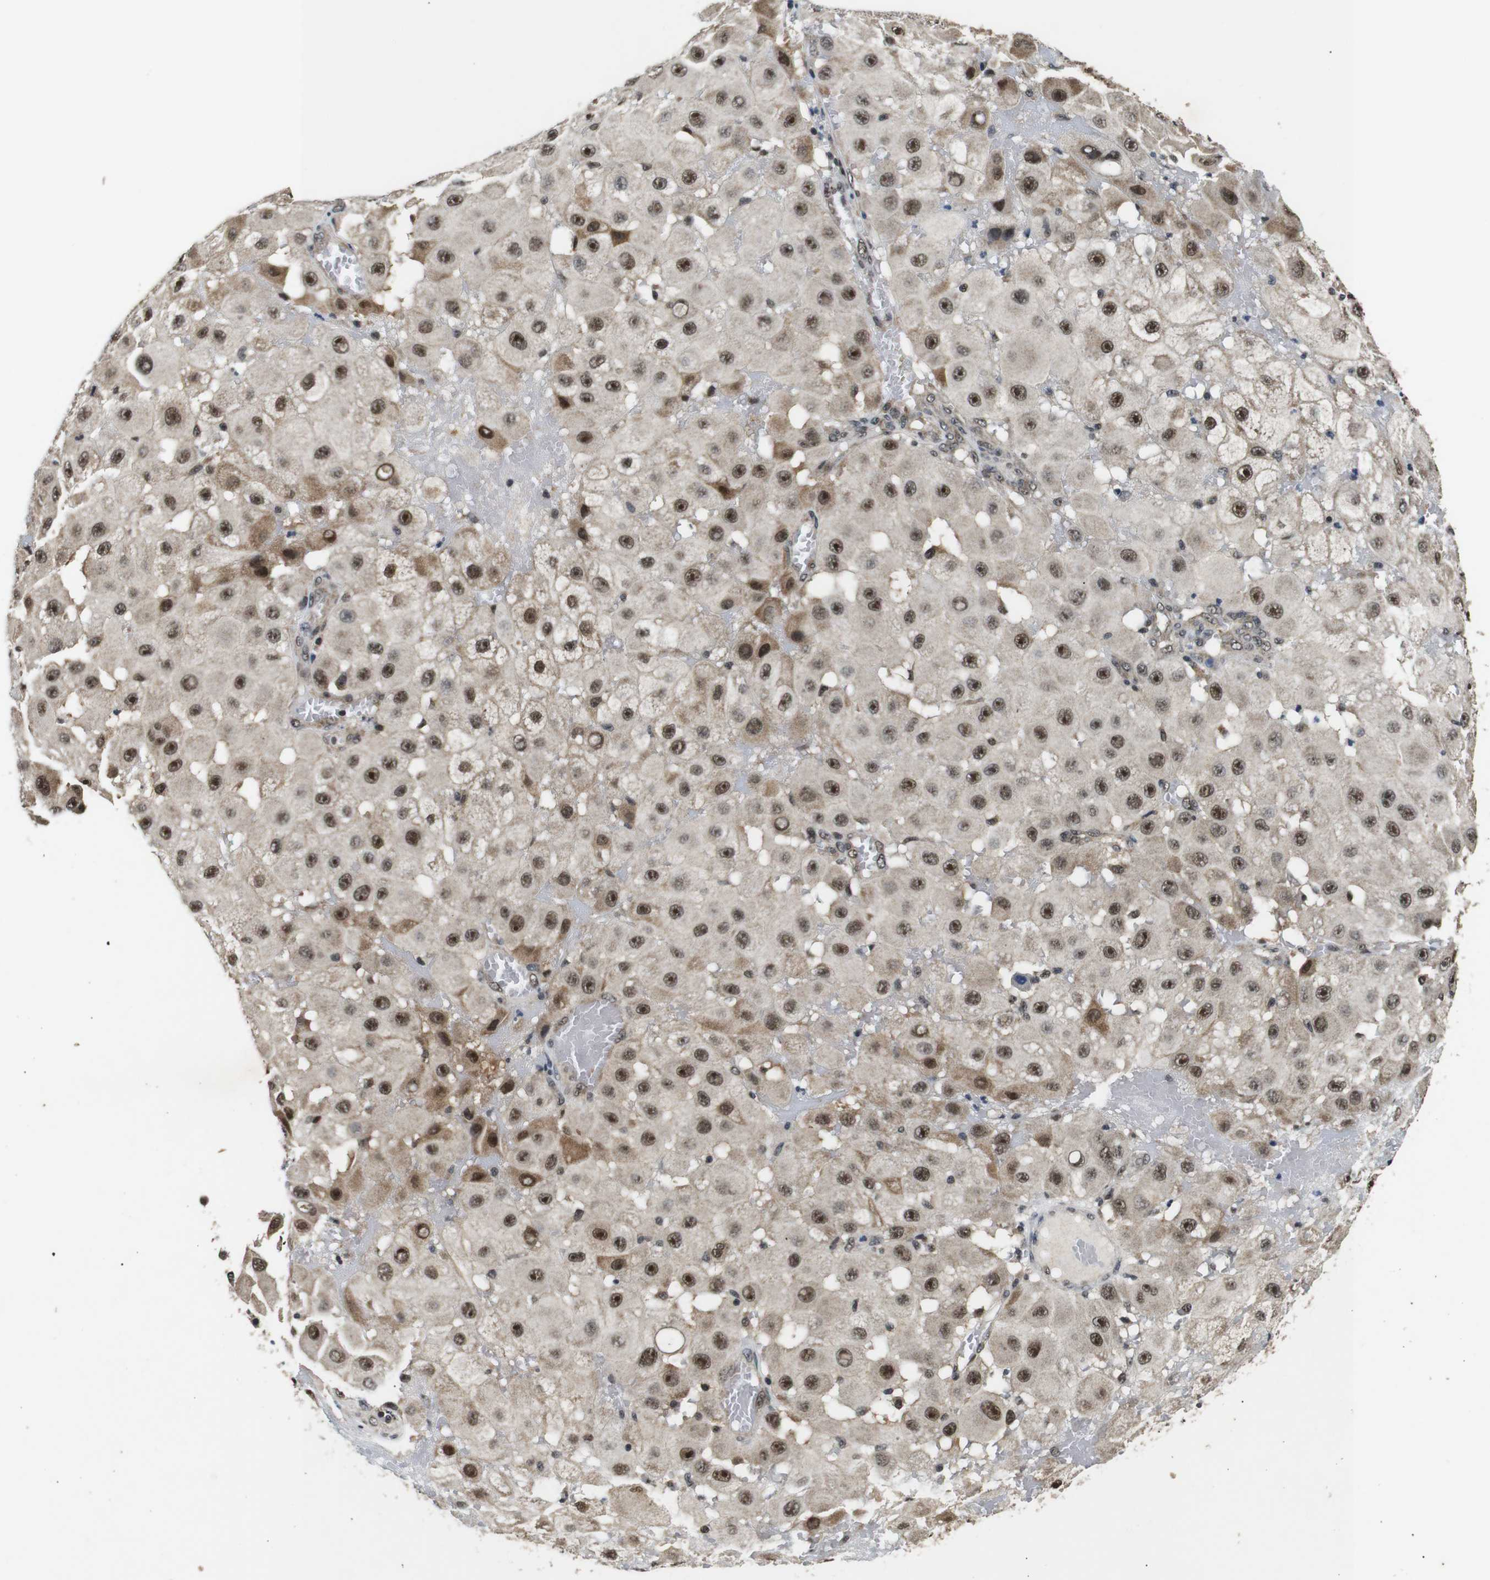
{"staining": {"intensity": "moderate", "quantity": ">75%", "location": "cytoplasmic/membranous,nuclear"}, "tissue": "melanoma", "cell_type": "Tumor cells", "image_type": "cancer", "snomed": [{"axis": "morphology", "description": "Malignant melanoma, NOS"}, {"axis": "topography", "description": "Skin"}], "caption": "IHC of human melanoma demonstrates medium levels of moderate cytoplasmic/membranous and nuclear positivity in about >75% of tumor cells. (DAB (3,3'-diaminobenzidine) IHC with brightfield microscopy, high magnification).", "gene": "SKP1", "patient": {"sex": "female", "age": 81}}